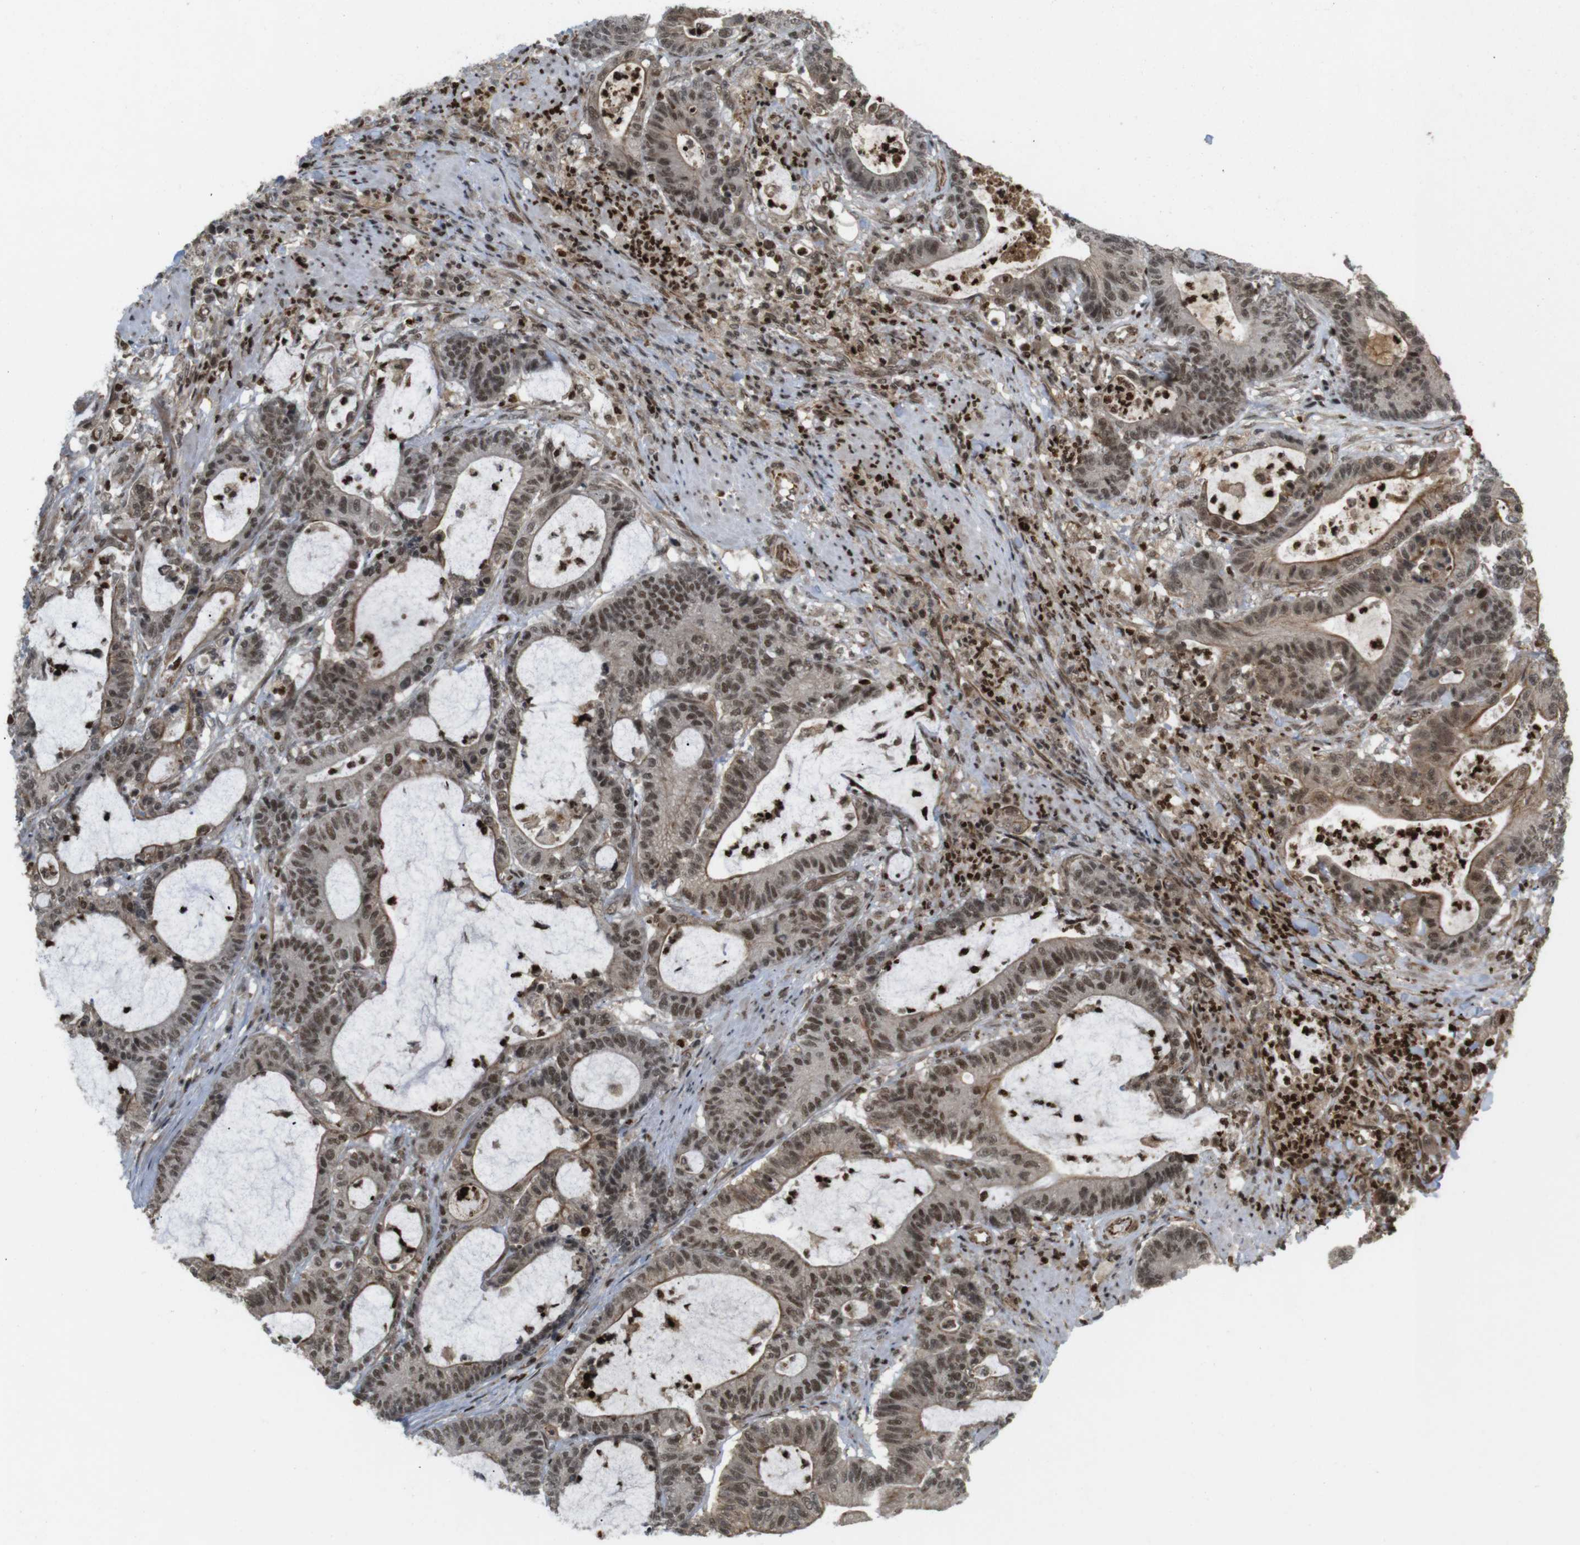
{"staining": {"intensity": "moderate", "quantity": ">75%", "location": "cytoplasmic/membranous,nuclear"}, "tissue": "colorectal cancer", "cell_type": "Tumor cells", "image_type": "cancer", "snomed": [{"axis": "morphology", "description": "Adenocarcinoma, NOS"}, {"axis": "topography", "description": "Colon"}], "caption": "This is an image of immunohistochemistry staining of adenocarcinoma (colorectal), which shows moderate expression in the cytoplasmic/membranous and nuclear of tumor cells.", "gene": "SP2", "patient": {"sex": "female", "age": 84}}